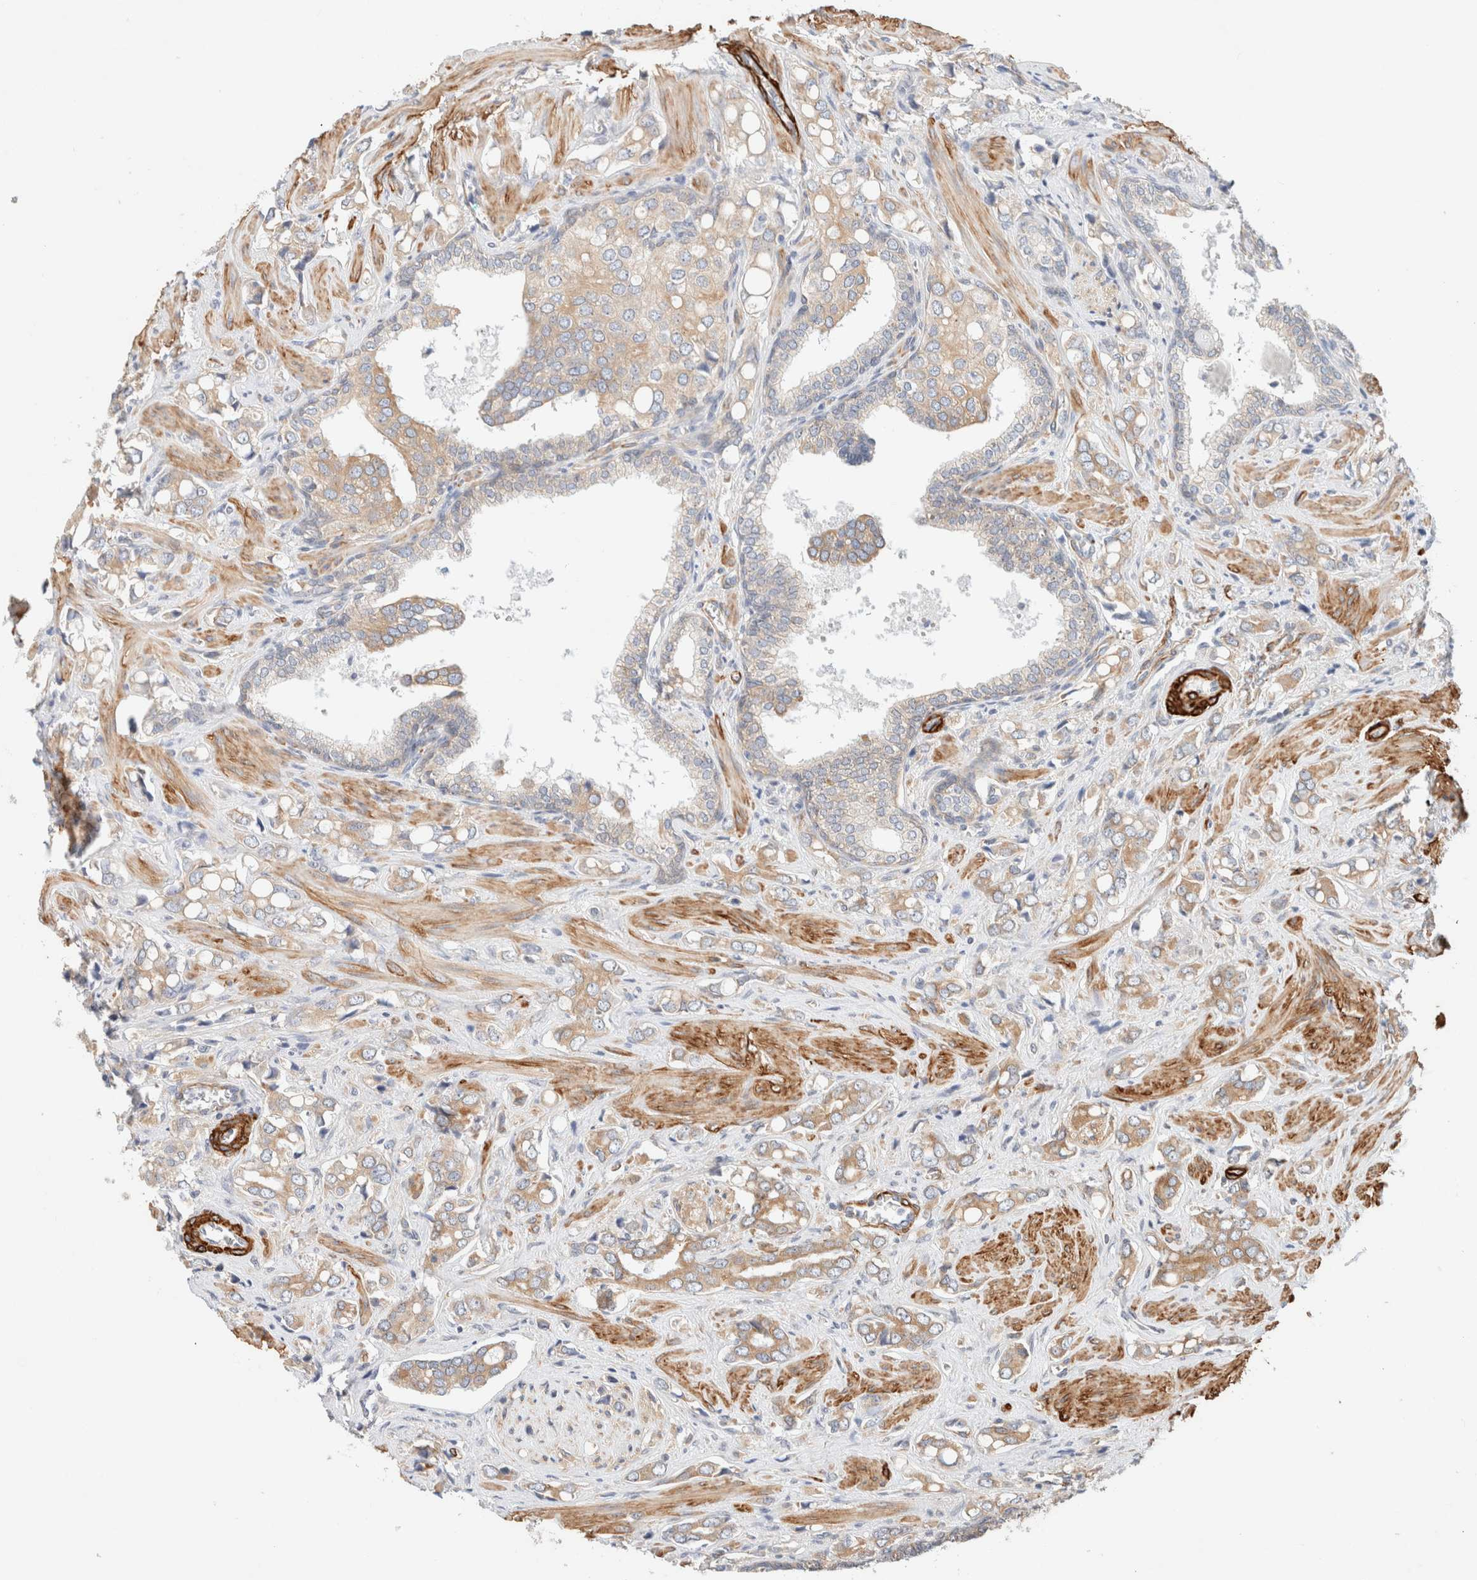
{"staining": {"intensity": "moderate", "quantity": ">75%", "location": "cytoplasmic/membranous"}, "tissue": "prostate cancer", "cell_type": "Tumor cells", "image_type": "cancer", "snomed": [{"axis": "morphology", "description": "Adenocarcinoma, High grade"}, {"axis": "topography", "description": "Prostate"}], "caption": "Prostate cancer (adenocarcinoma (high-grade)) stained with a brown dye exhibits moderate cytoplasmic/membranous positive expression in approximately >75% of tumor cells.", "gene": "RRP15", "patient": {"sex": "male", "age": 52}}